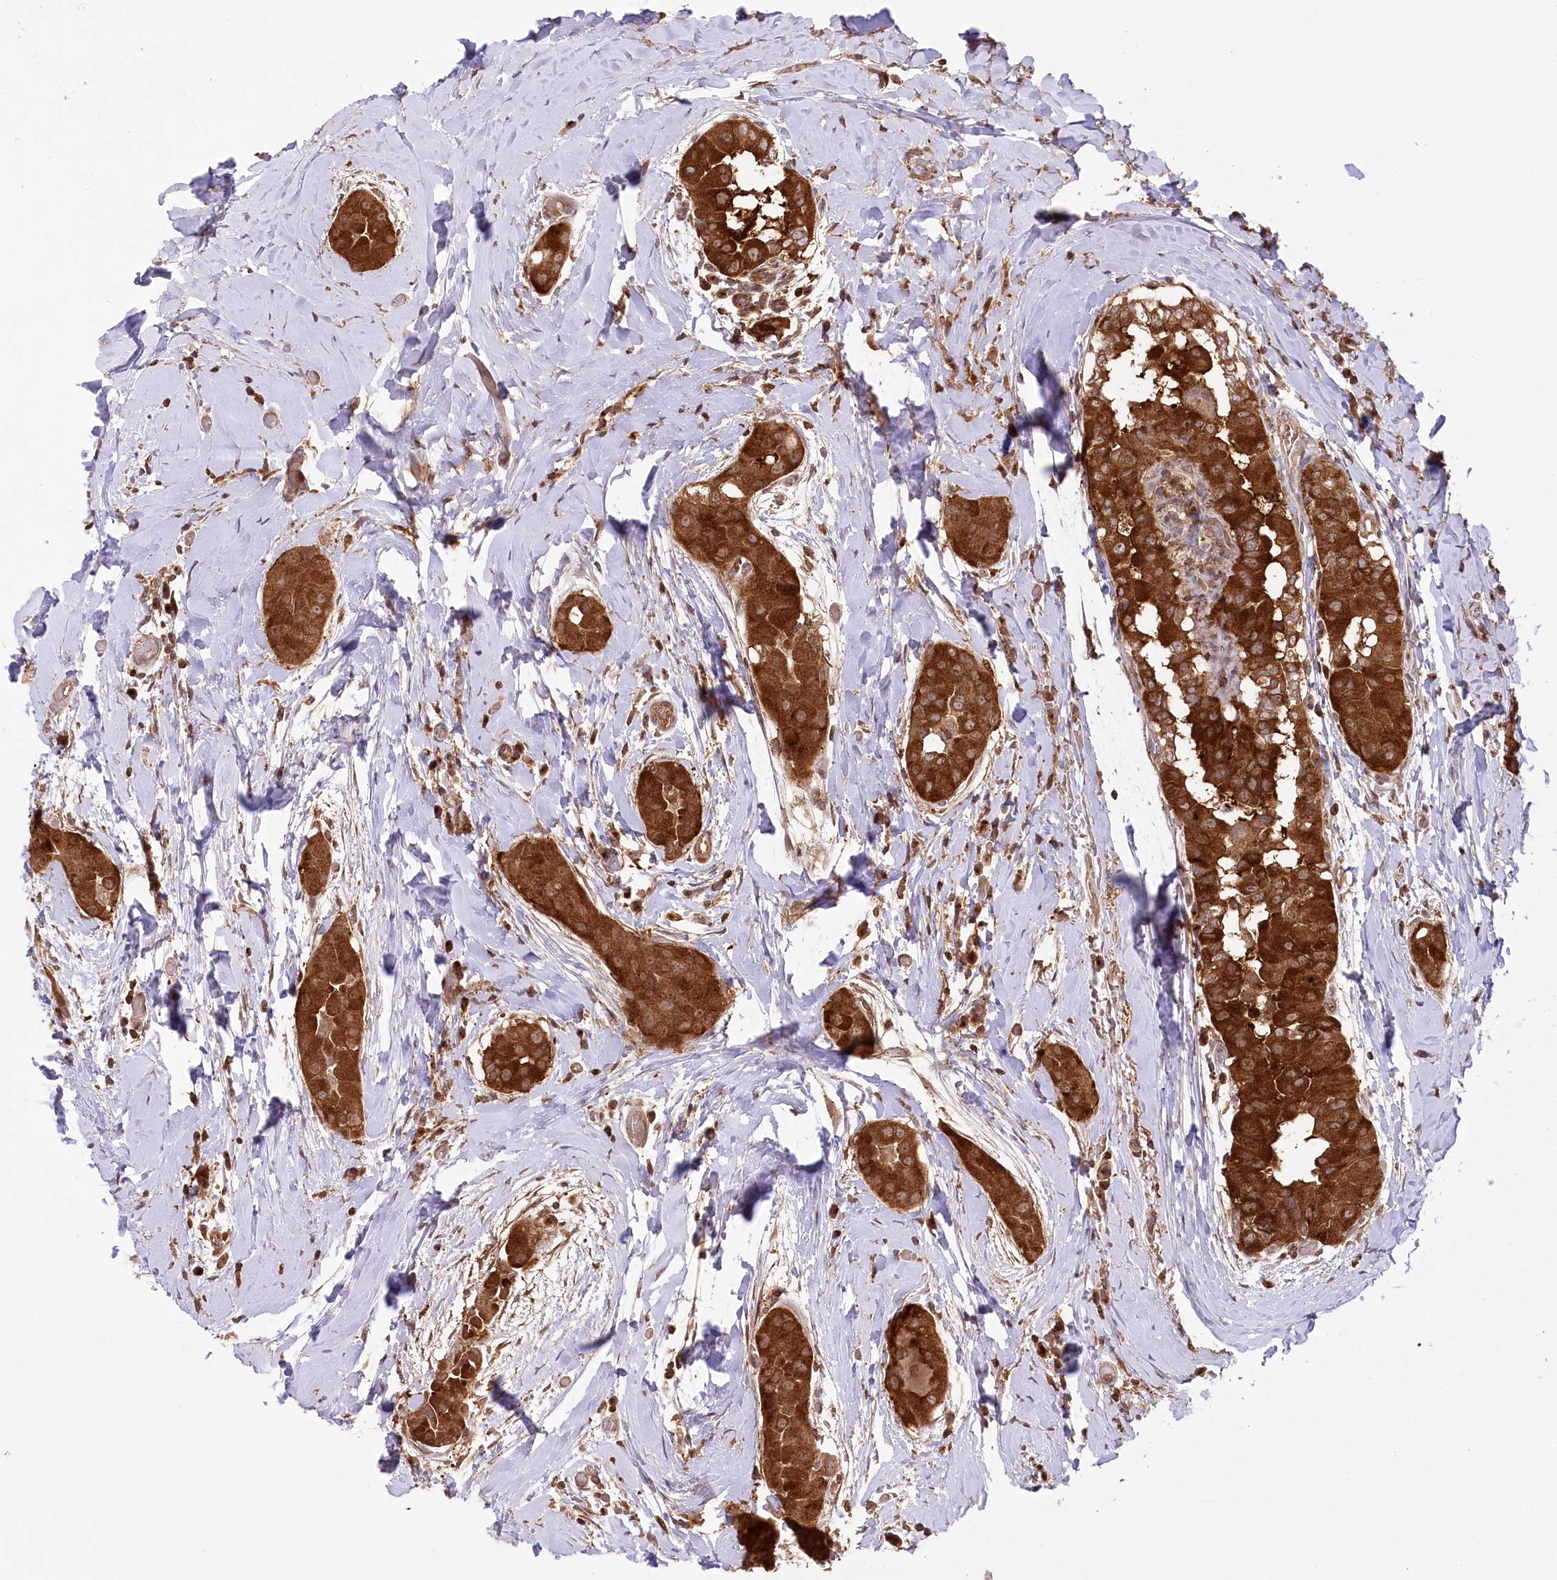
{"staining": {"intensity": "strong", "quantity": ">75%", "location": "cytoplasmic/membranous"}, "tissue": "thyroid cancer", "cell_type": "Tumor cells", "image_type": "cancer", "snomed": [{"axis": "morphology", "description": "Papillary adenocarcinoma, NOS"}, {"axis": "topography", "description": "Thyroid gland"}], "caption": "Tumor cells show strong cytoplasmic/membranous positivity in about >75% of cells in thyroid cancer (papillary adenocarcinoma).", "gene": "CCDC91", "patient": {"sex": "male", "age": 33}}